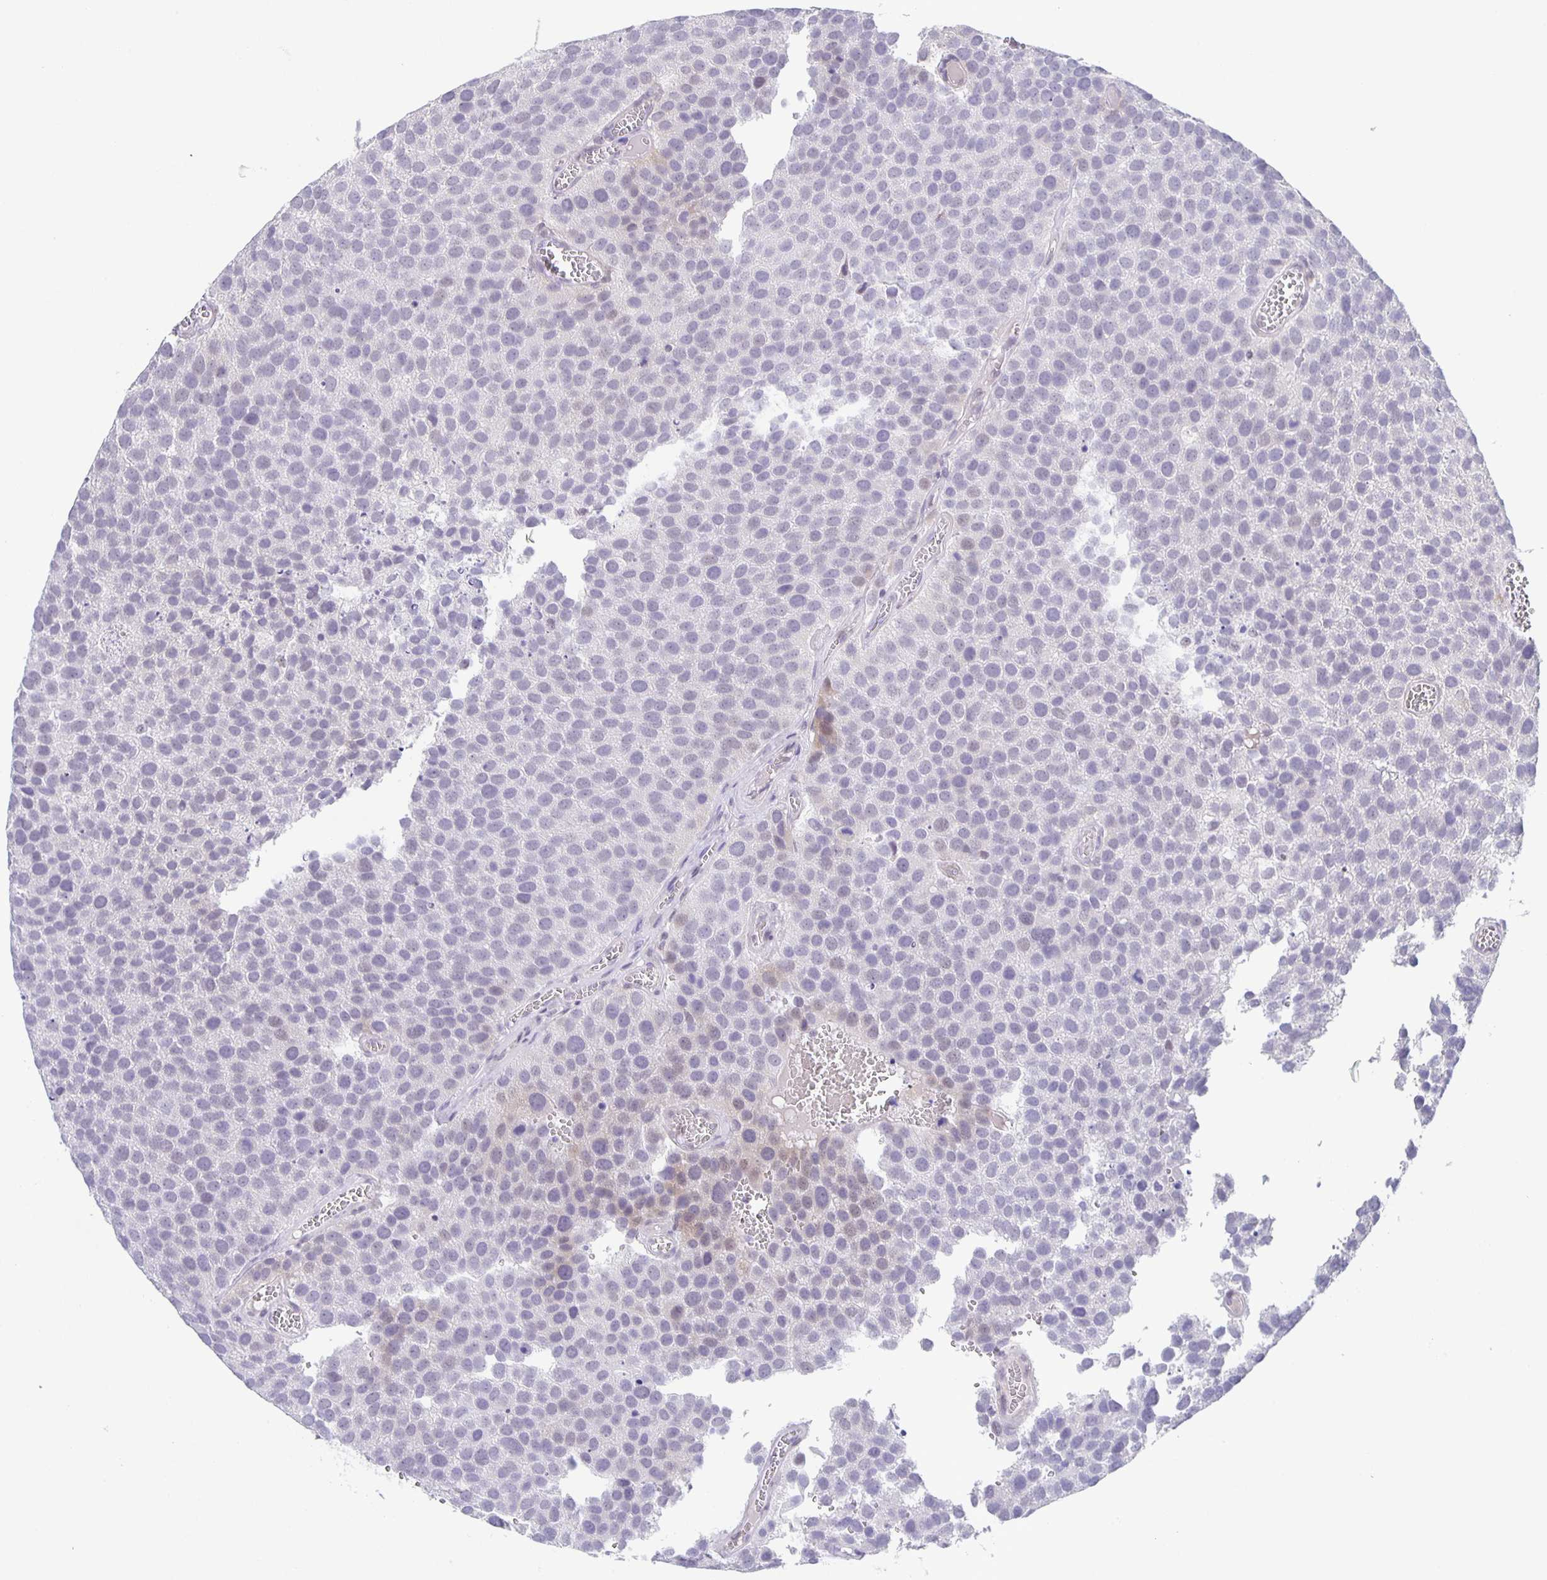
{"staining": {"intensity": "weak", "quantity": "<25%", "location": "cytoplasmic/membranous,nuclear"}, "tissue": "urothelial cancer", "cell_type": "Tumor cells", "image_type": "cancer", "snomed": [{"axis": "morphology", "description": "Urothelial carcinoma, Low grade"}, {"axis": "topography", "description": "Urinary bladder"}], "caption": "Tumor cells are negative for brown protein staining in low-grade urothelial carcinoma. The staining was performed using DAB to visualize the protein expression in brown, while the nuclei were stained in blue with hematoxylin (Magnification: 20x).", "gene": "PHRF1", "patient": {"sex": "female", "age": 69}}